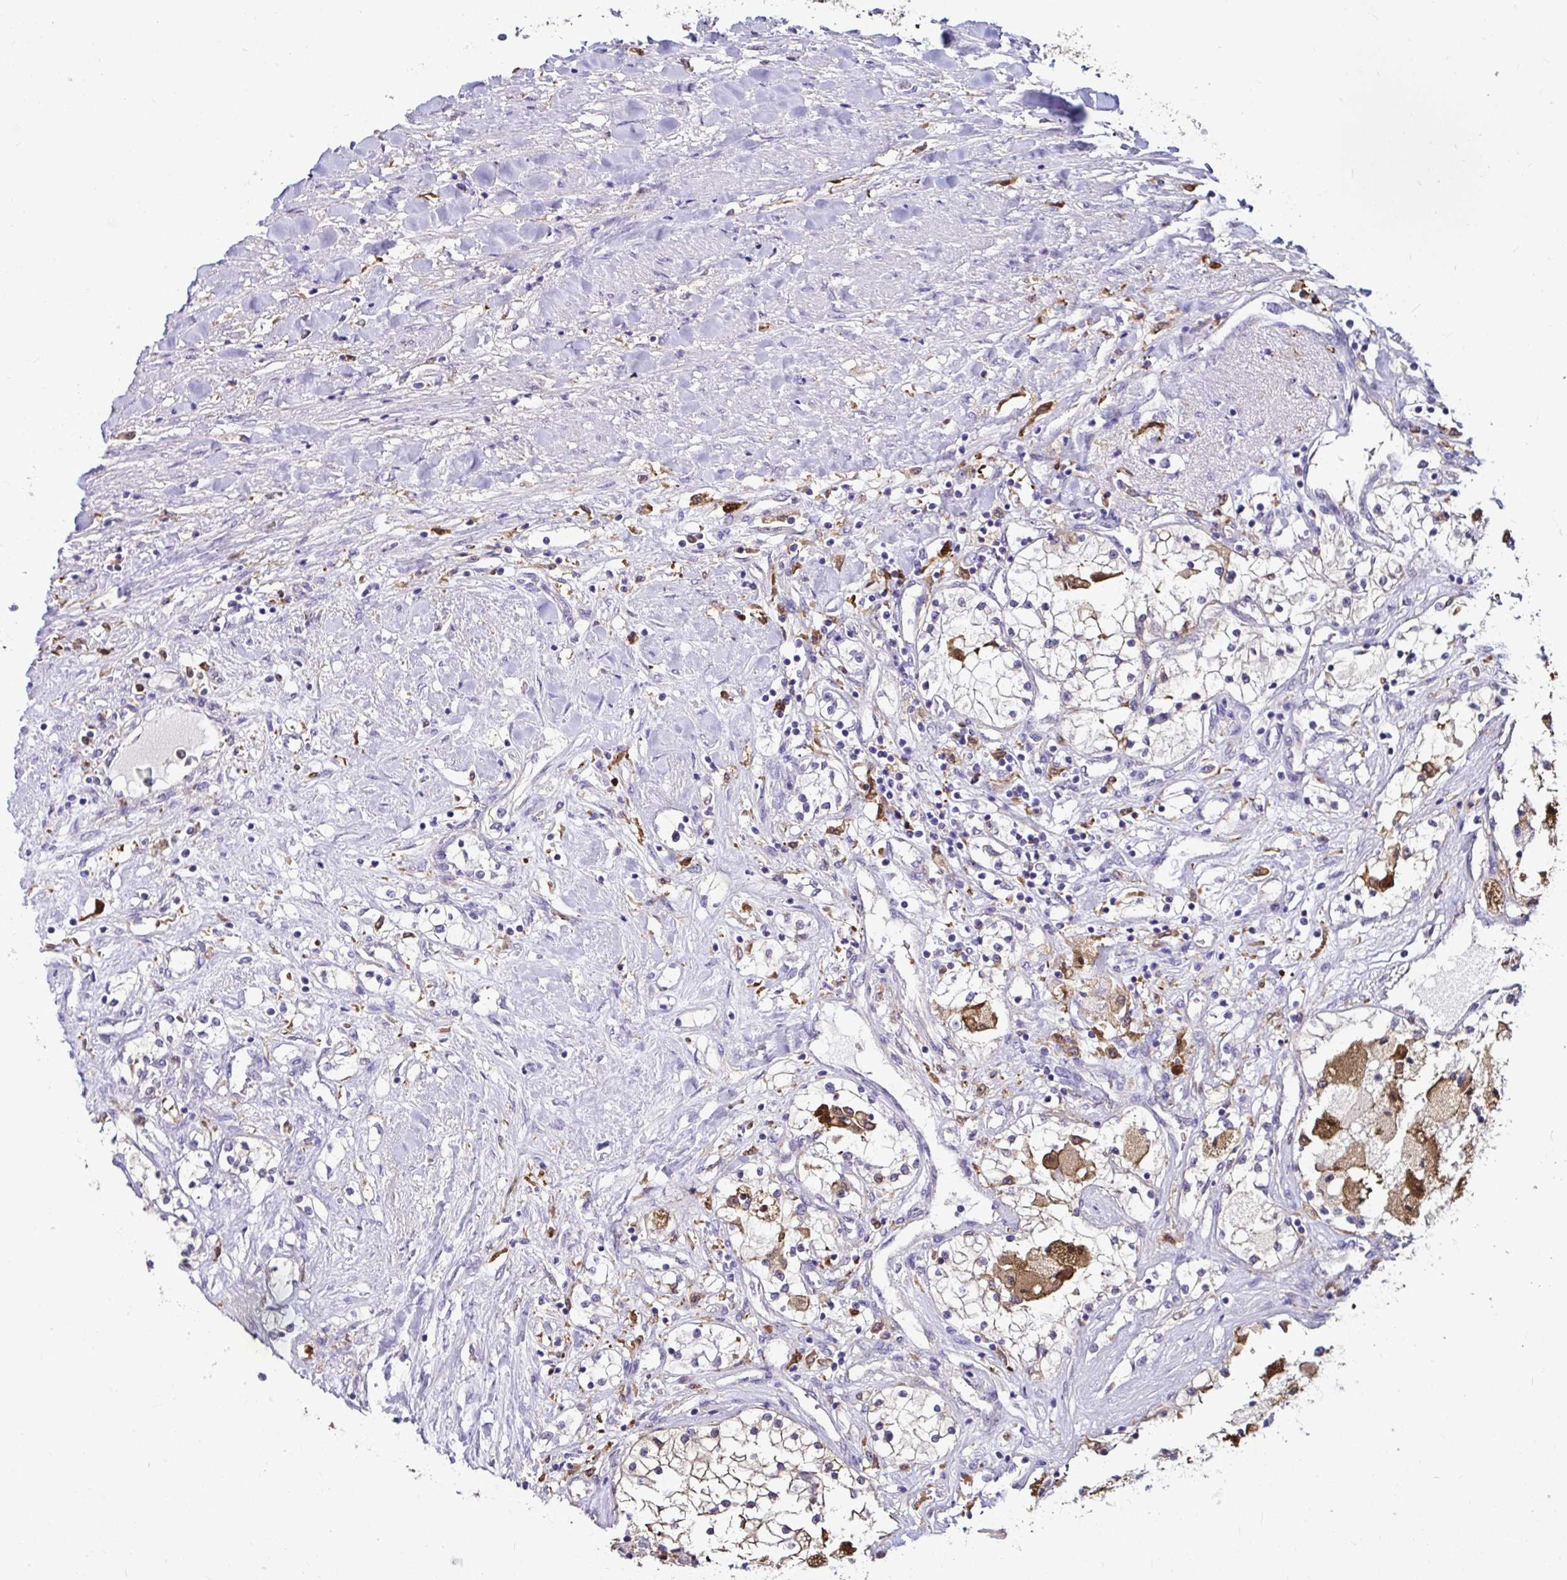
{"staining": {"intensity": "negative", "quantity": "none", "location": "none"}, "tissue": "renal cancer", "cell_type": "Tumor cells", "image_type": "cancer", "snomed": [{"axis": "morphology", "description": "Adenocarcinoma, NOS"}, {"axis": "topography", "description": "Kidney"}], "caption": "This is an immunohistochemistry (IHC) photomicrograph of renal cancer (adenocarcinoma). There is no positivity in tumor cells.", "gene": "IDH1", "patient": {"sex": "male", "age": 68}}